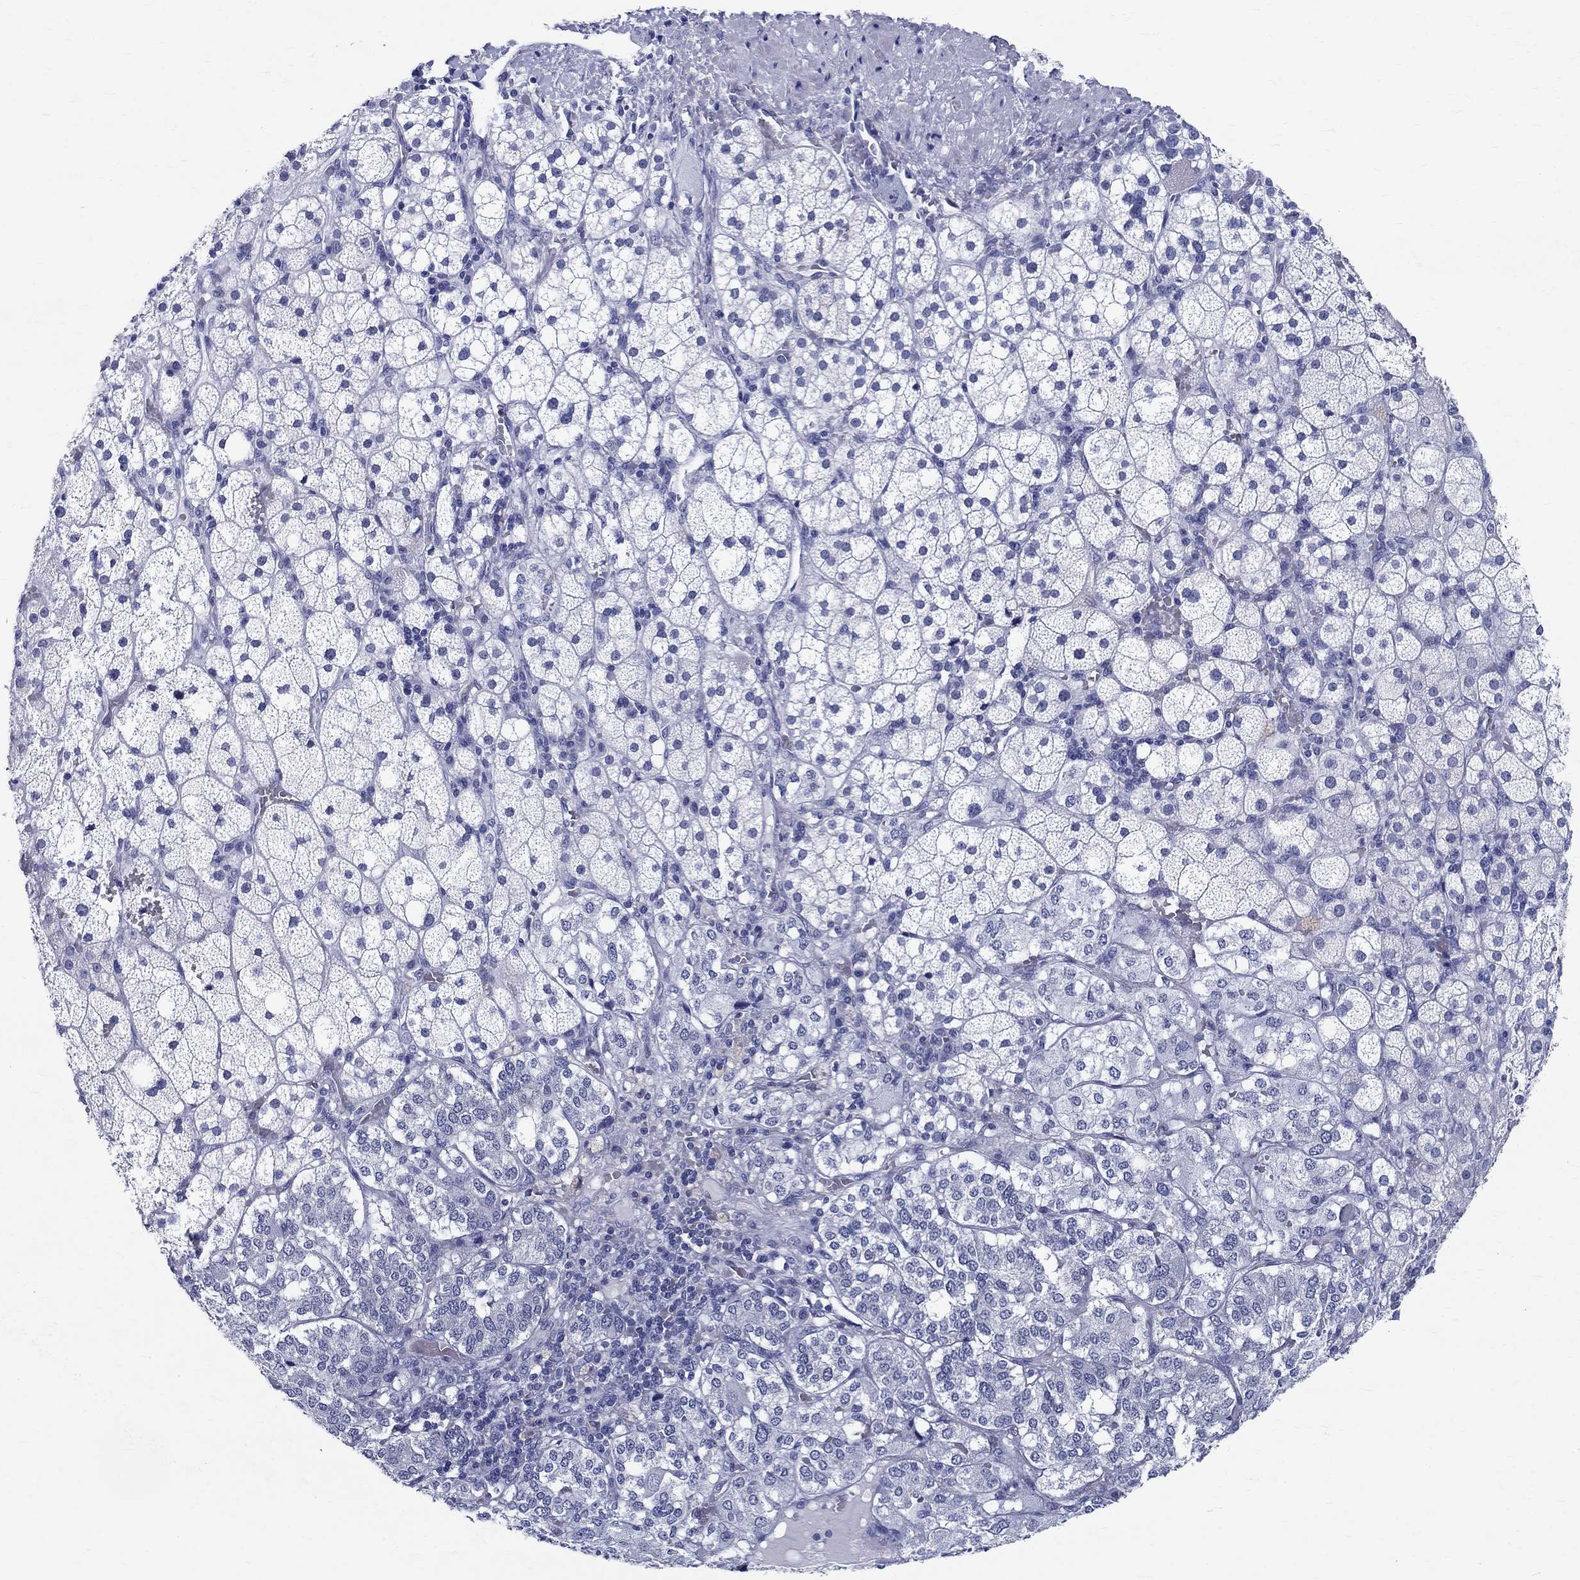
{"staining": {"intensity": "negative", "quantity": "none", "location": "none"}, "tissue": "adrenal gland", "cell_type": "Glandular cells", "image_type": "normal", "snomed": [{"axis": "morphology", "description": "Normal tissue, NOS"}, {"axis": "topography", "description": "Adrenal gland"}], "caption": "This is an immunohistochemistry photomicrograph of normal human adrenal gland. There is no positivity in glandular cells.", "gene": "BSPRY", "patient": {"sex": "male", "age": 53}}